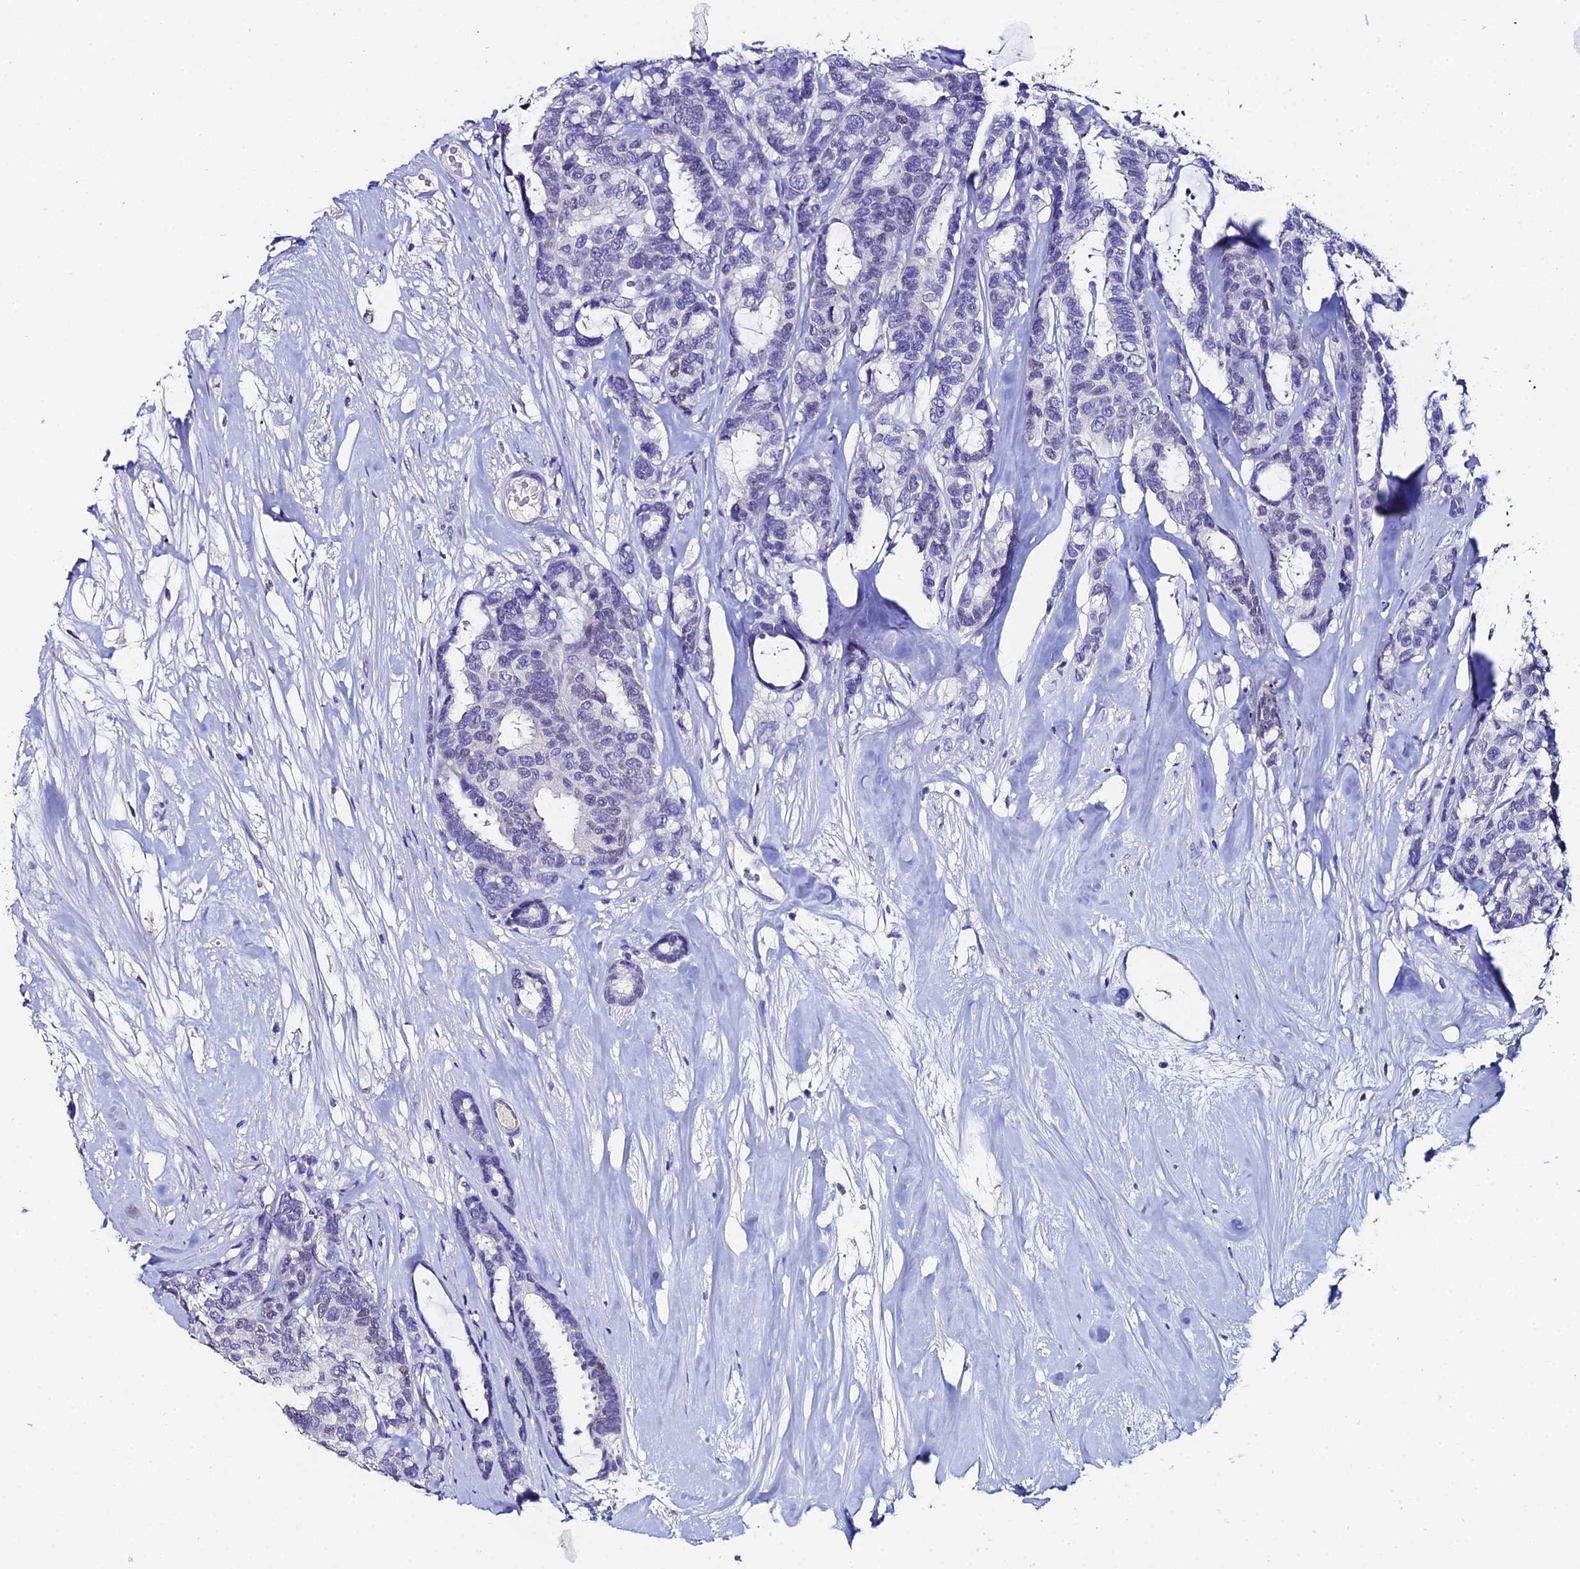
{"staining": {"intensity": "negative", "quantity": "none", "location": "none"}, "tissue": "breast cancer", "cell_type": "Tumor cells", "image_type": "cancer", "snomed": [{"axis": "morphology", "description": "Duct carcinoma"}, {"axis": "topography", "description": "Breast"}], "caption": "Infiltrating ductal carcinoma (breast) was stained to show a protein in brown. There is no significant staining in tumor cells.", "gene": "ESRRG", "patient": {"sex": "female", "age": 87}}